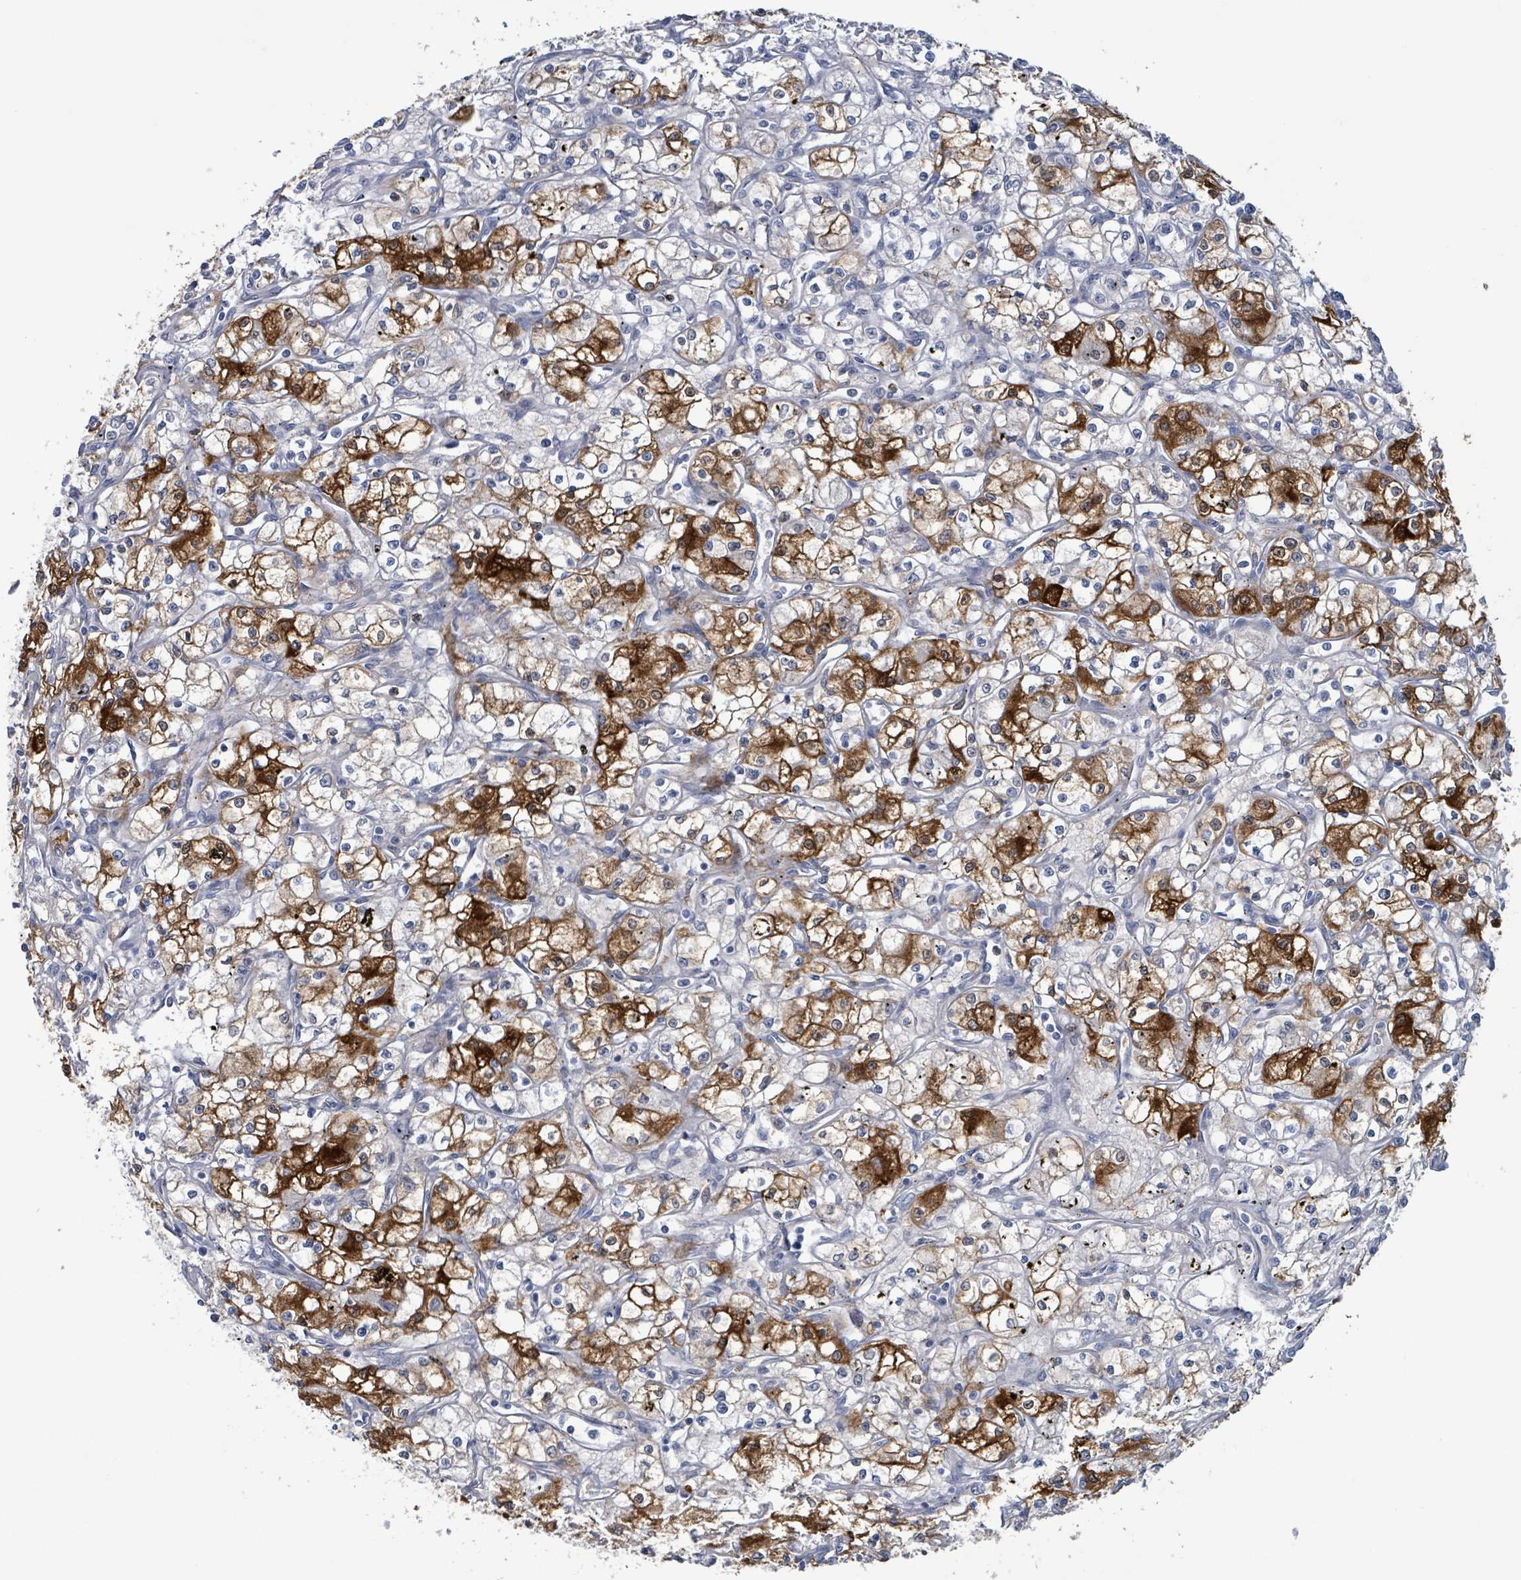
{"staining": {"intensity": "strong", "quantity": "<25%", "location": "cytoplasmic/membranous"}, "tissue": "renal cancer", "cell_type": "Tumor cells", "image_type": "cancer", "snomed": [{"axis": "morphology", "description": "Adenocarcinoma, NOS"}, {"axis": "topography", "description": "Kidney"}], "caption": "Renal adenocarcinoma stained for a protein (brown) reveals strong cytoplasmic/membranous positive expression in about <25% of tumor cells.", "gene": "PKLR", "patient": {"sex": "male", "age": 59}}